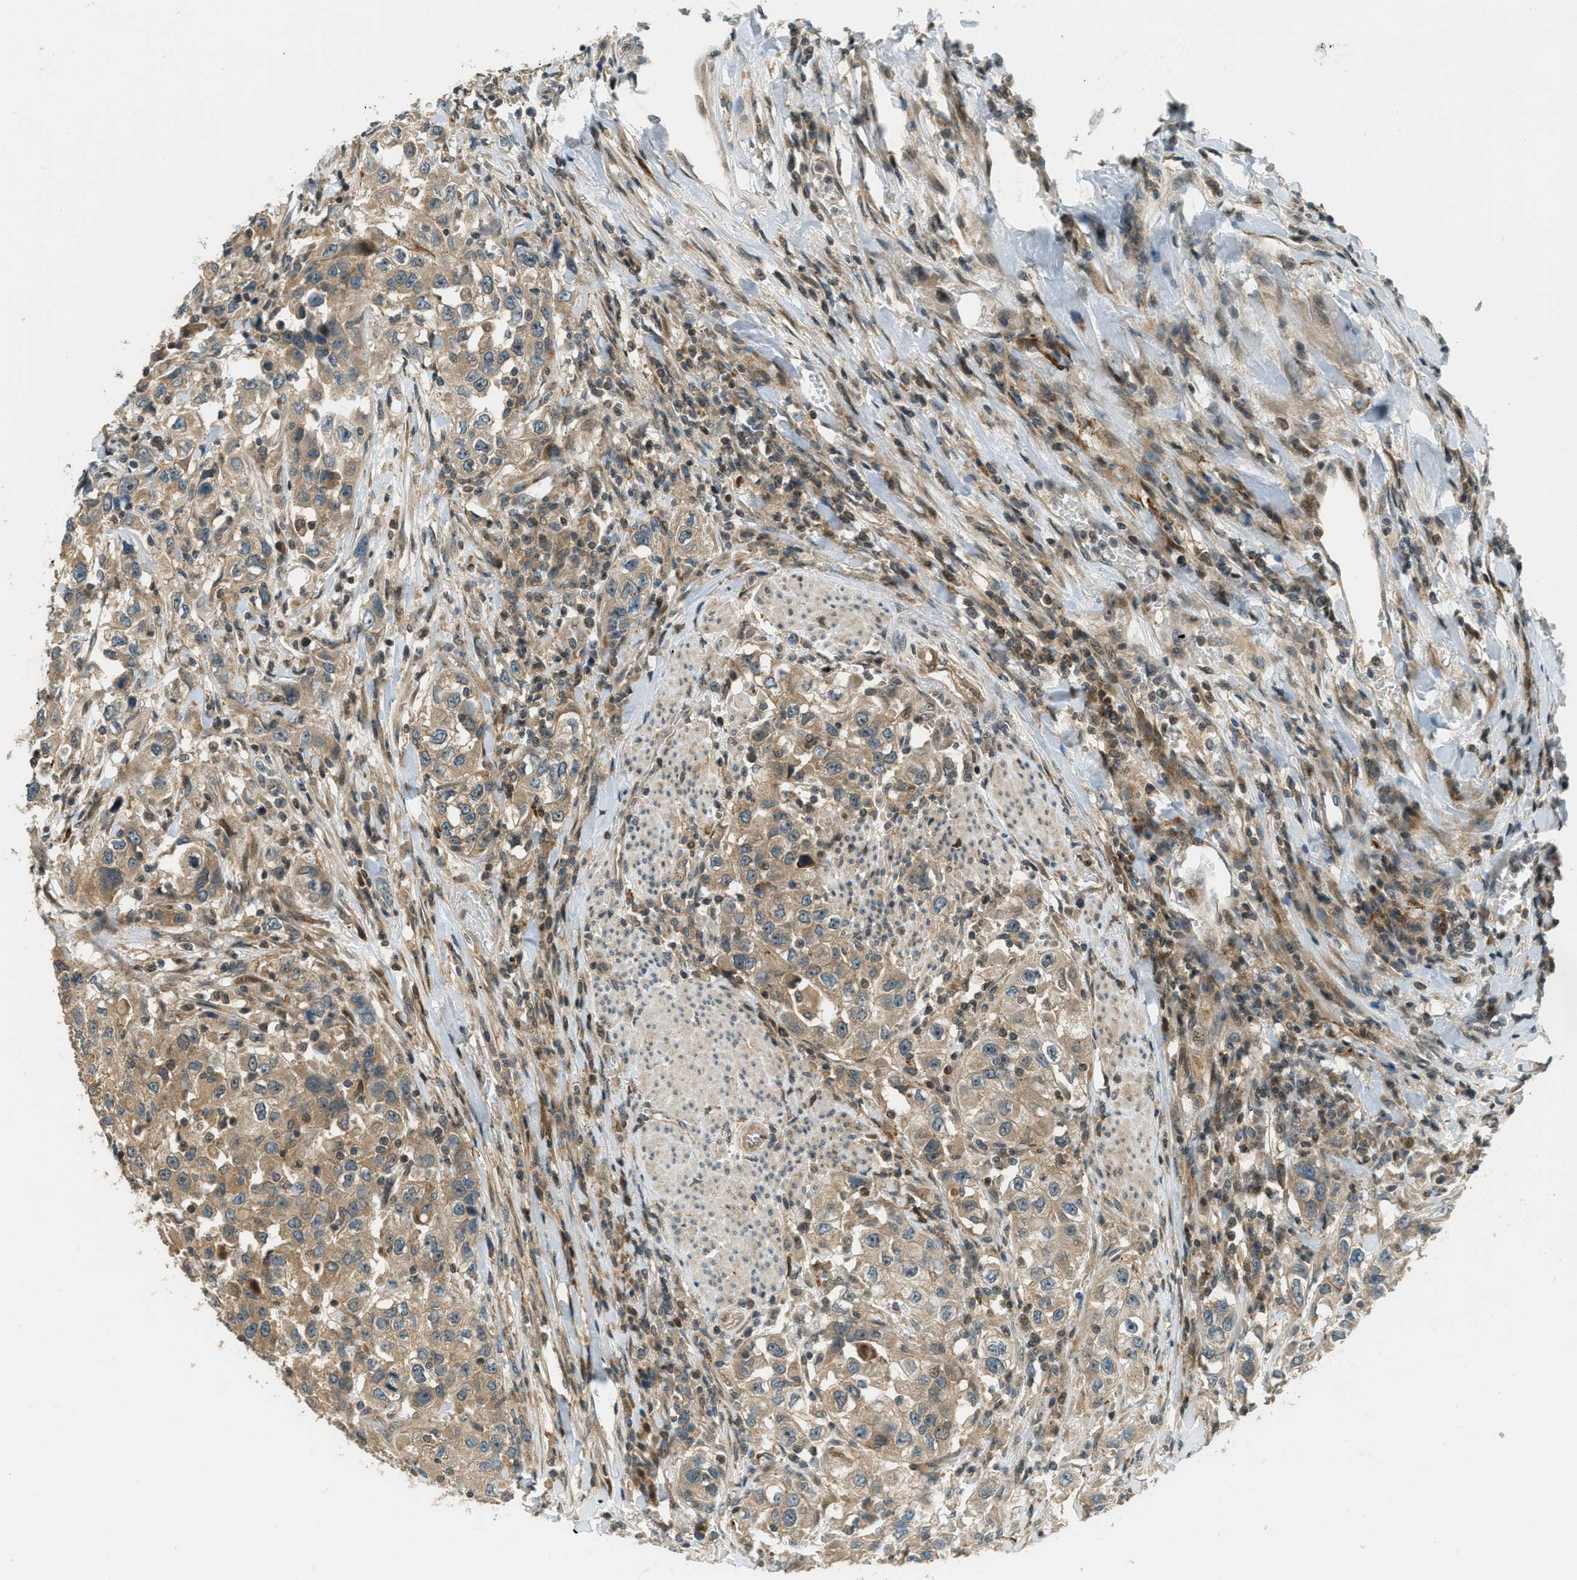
{"staining": {"intensity": "moderate", "quantity": ">75%", "location": "cytoplasmic/membranous"}, "tissue": "urothelial cancer", "cell_type": "Tumor cells", "image_type": "cancer", "snomed": [{"axis": "morphology", "description": "Urothelial carcinoma, High grade"}, {"axis": "topography", "description": "Urinary bladder"}], "caption": "Moderate cytoplasmic/membranous protein expression is appreciated in approximately >75% of tumor cells in urothelial cancer.", "gene": "PTPN23", "patient": {"sex": "female", "age": 80}}